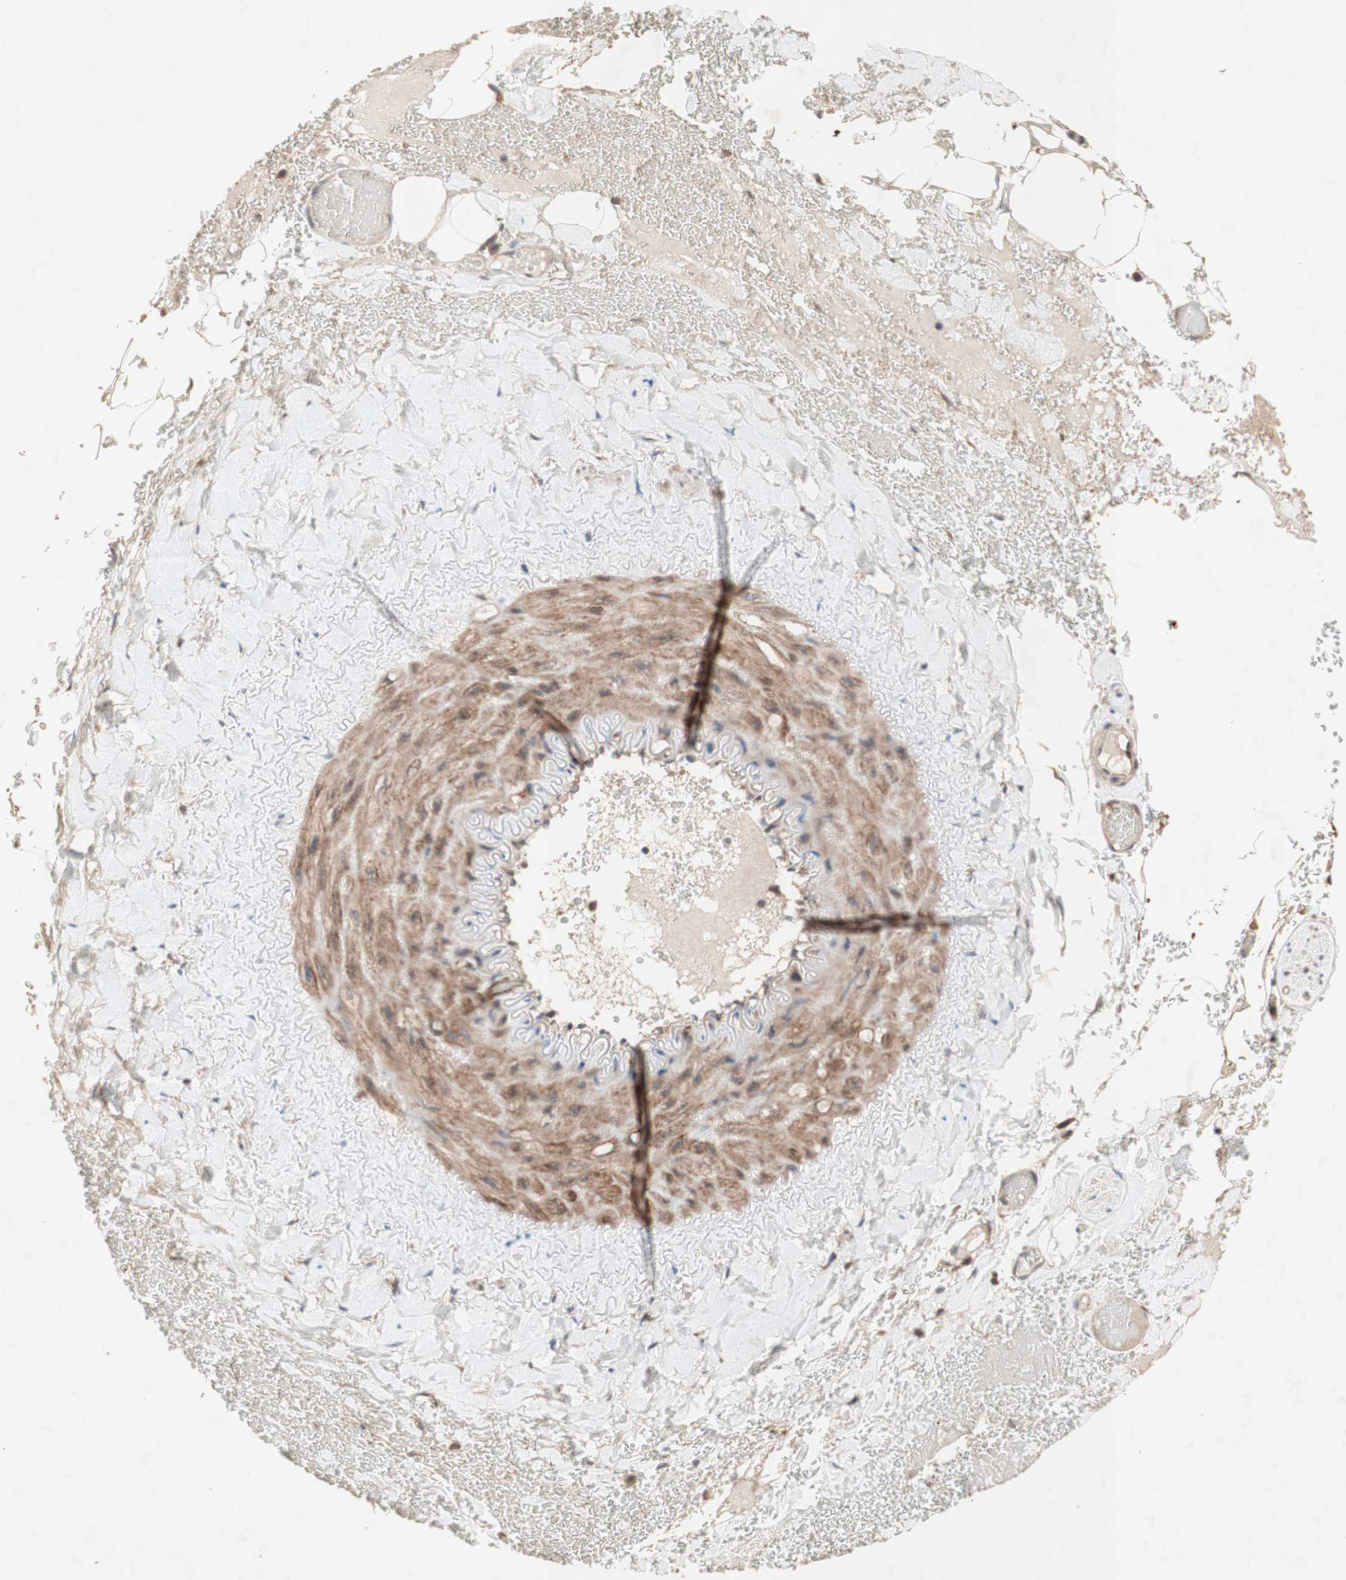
{"staining": {"intensity": "moderate", "quantity": "25%-75%", "location": "cytoplasmic/membranous"}, "tissue": "adipose tissue", "cell_type": "Adipocytes", "image_type": "normal", "snomed": [{"axis": "morphology", "description": "Normal tissue, NOS"}, {"axis": "topography", "description": "Peripheral nerve tissue"}], "caption": "Immunohistochemistry (IHC) staining of normal adipose tissue, which exhibits medium levels of moderate cytoplasmic/membranous expression in about 25%-75% of adipocytes indicating moderate cytoplasmic/membranous protein expression. The staining was performed using DAB (3,3'-diaminobenzidine) (brown) for protein detection and nuclei were counterstained in hematoxylin (blue).", "gene": "DDOST", "patient": {"sex": "male", "age": 70}}